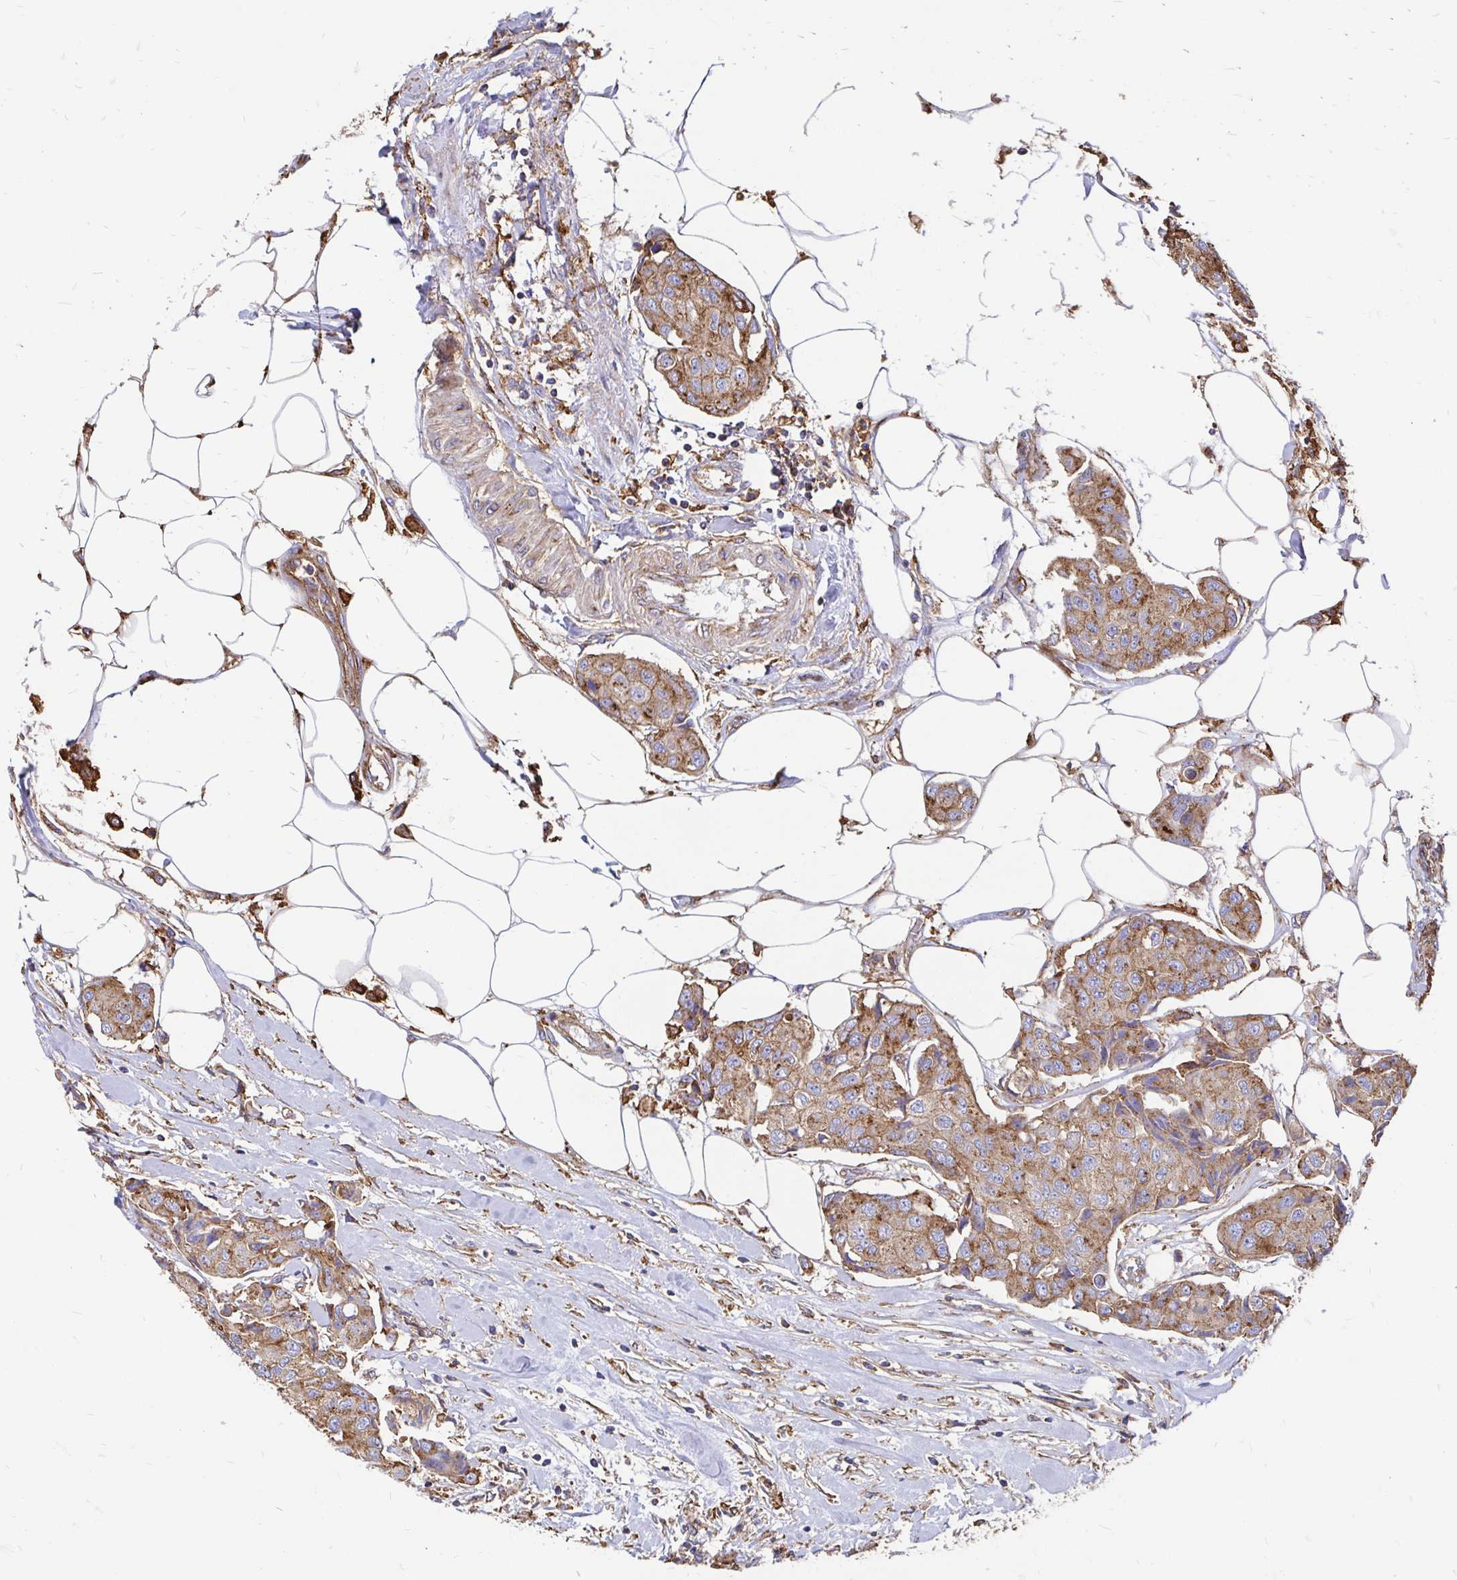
{"staining": {"intensity": "moderate", "quantity": ">75%", "location": "cytoplasmic/membranous"}, "tissue": "breast cancer", "cell_type": "Tumor cells", "image_type": "cancer", "snomed": [{"axis": "morphology", "description": "Duct carcinoma"}, {"axis": "topography", "description": "Breast"}, {"axis": "topography", "description": "Lymph node"}], "caption": "Immunohistochemistry staining of invasive ductal carcinoma (breast), which reveals medium levels of moderate cytoplasmic/membranous expression in about >75% of tumor cells indicating moderate cytoplasmic/membranous protein positivity. The staining was performed using DAB (3,3'-diaminobenzidine) (brown) for protein detection and nuclei were counterstained in hematoxylin (blue).", "gene": "CLTC", "patient": {"sex": "female", "age": 80}}